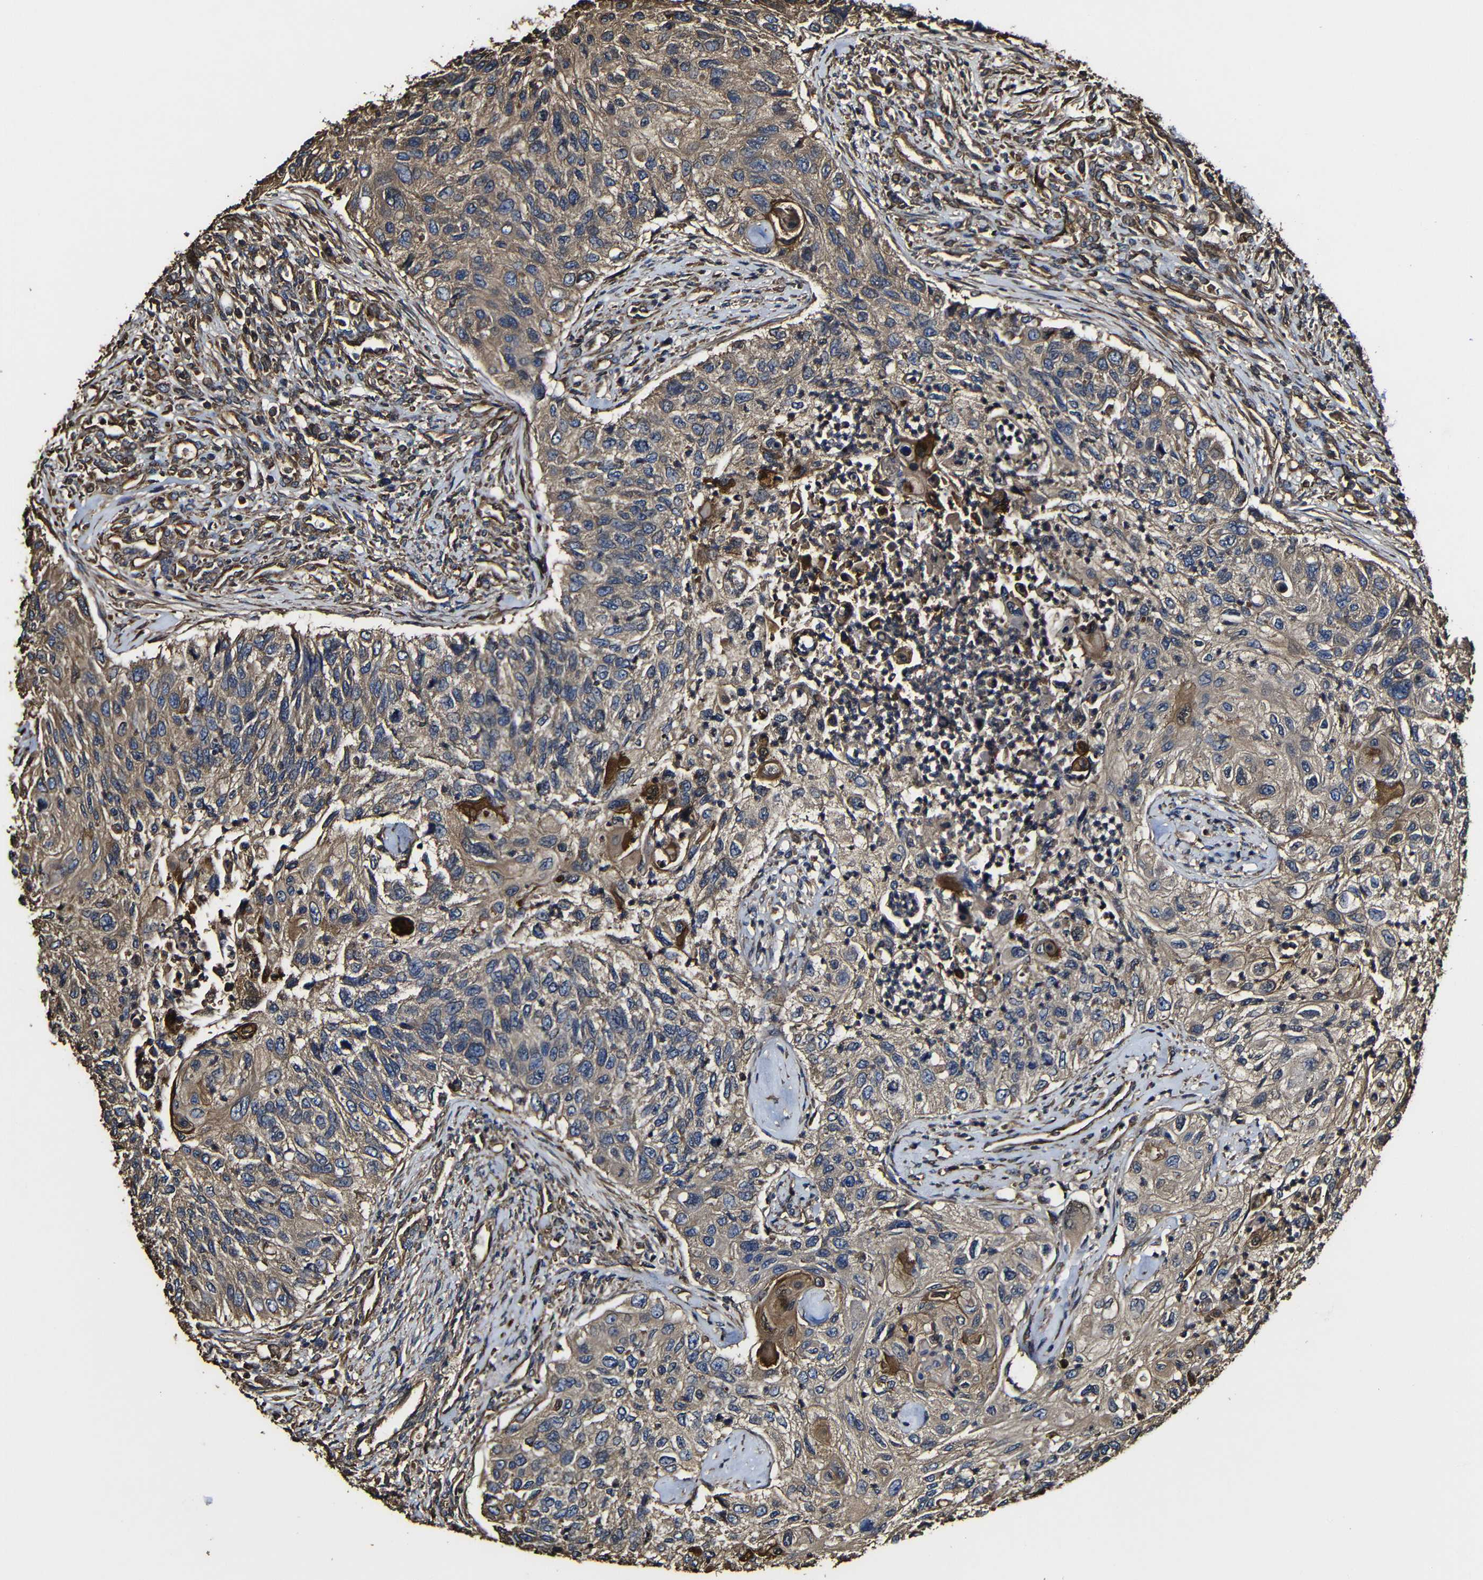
{"staining": {"intensity": "moderate", "quantity": ">75%", "location": "cytoplasmic/membranous"}, "tissue": "urothelial cancer", "cell_type": "Tumor cells", "image_type": "cancer", "snomed": [{"axis": "morphology", "description": "Urothelial carcinoma, High grade"}, {"axis": "topography", "description": "Urinary bladder"}], "caption": "Immunohistochemistry (DAB (3,3'-diaminobenzidine)) staining of human urothelial carcinoma (high-grade) exhibits moderate cytoplasmic/membranous protein positivity in about >75% of tumor cells.", "gene": "MSN", "patient": {"sex": "female", "age": 60}}